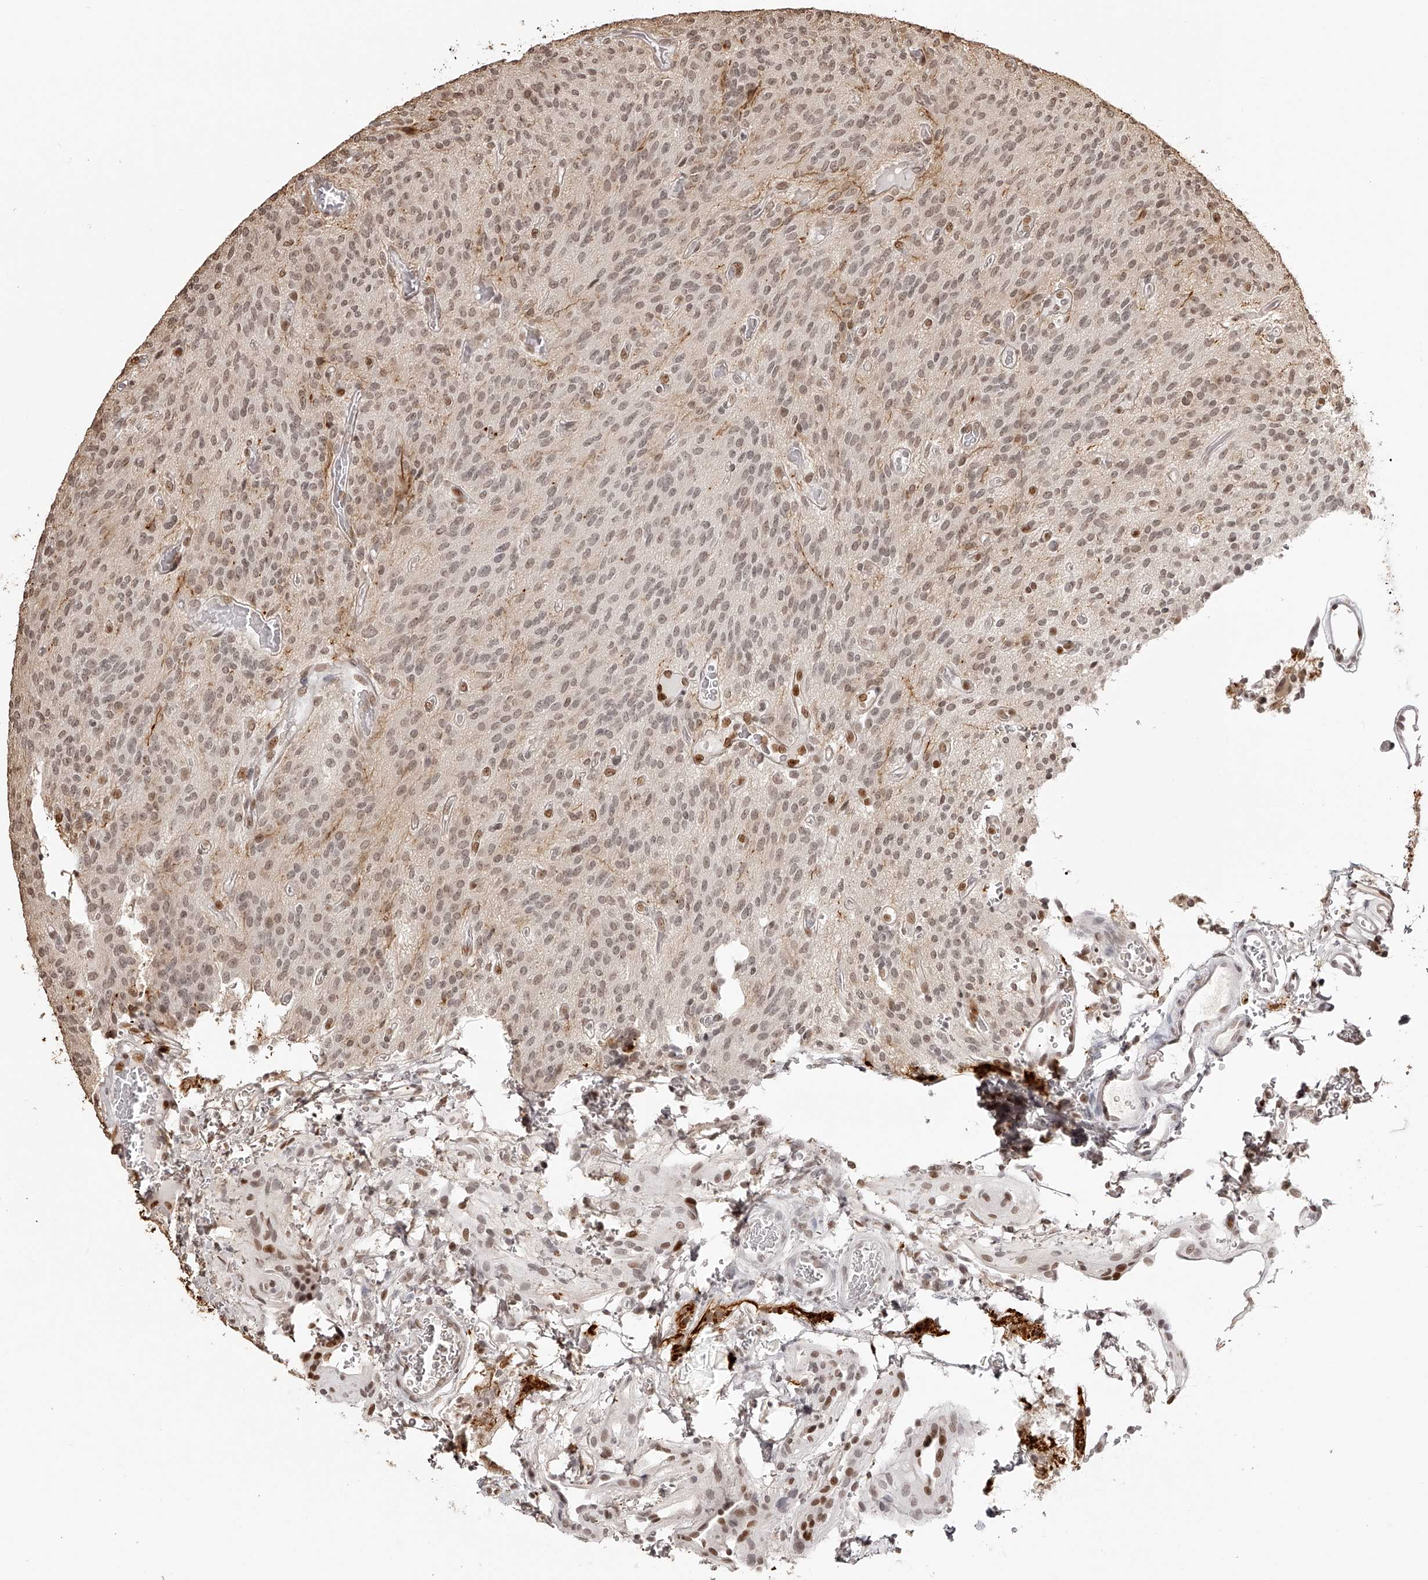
{"staining": {"intensity": "moderate", "quantity": ">75%", "location": "nuclear"}, "tissue": "glioma", "cell_type": "Tumor cells", "image_type": "cancer", "snomed": [{"axis": "morphology", "description": "Glioma, malignant, High grade"}, {"axis": "topography", "description": "Brain"}], "caption": "Brown immunohistochemical staining in glioma exhibits moderate nuclear staining in about >75% of tumor cells. (IHC, brightfield microscopy, high magnification).", "gene": "ZNF503", "patient": {"sex": "male", "age": 34}}